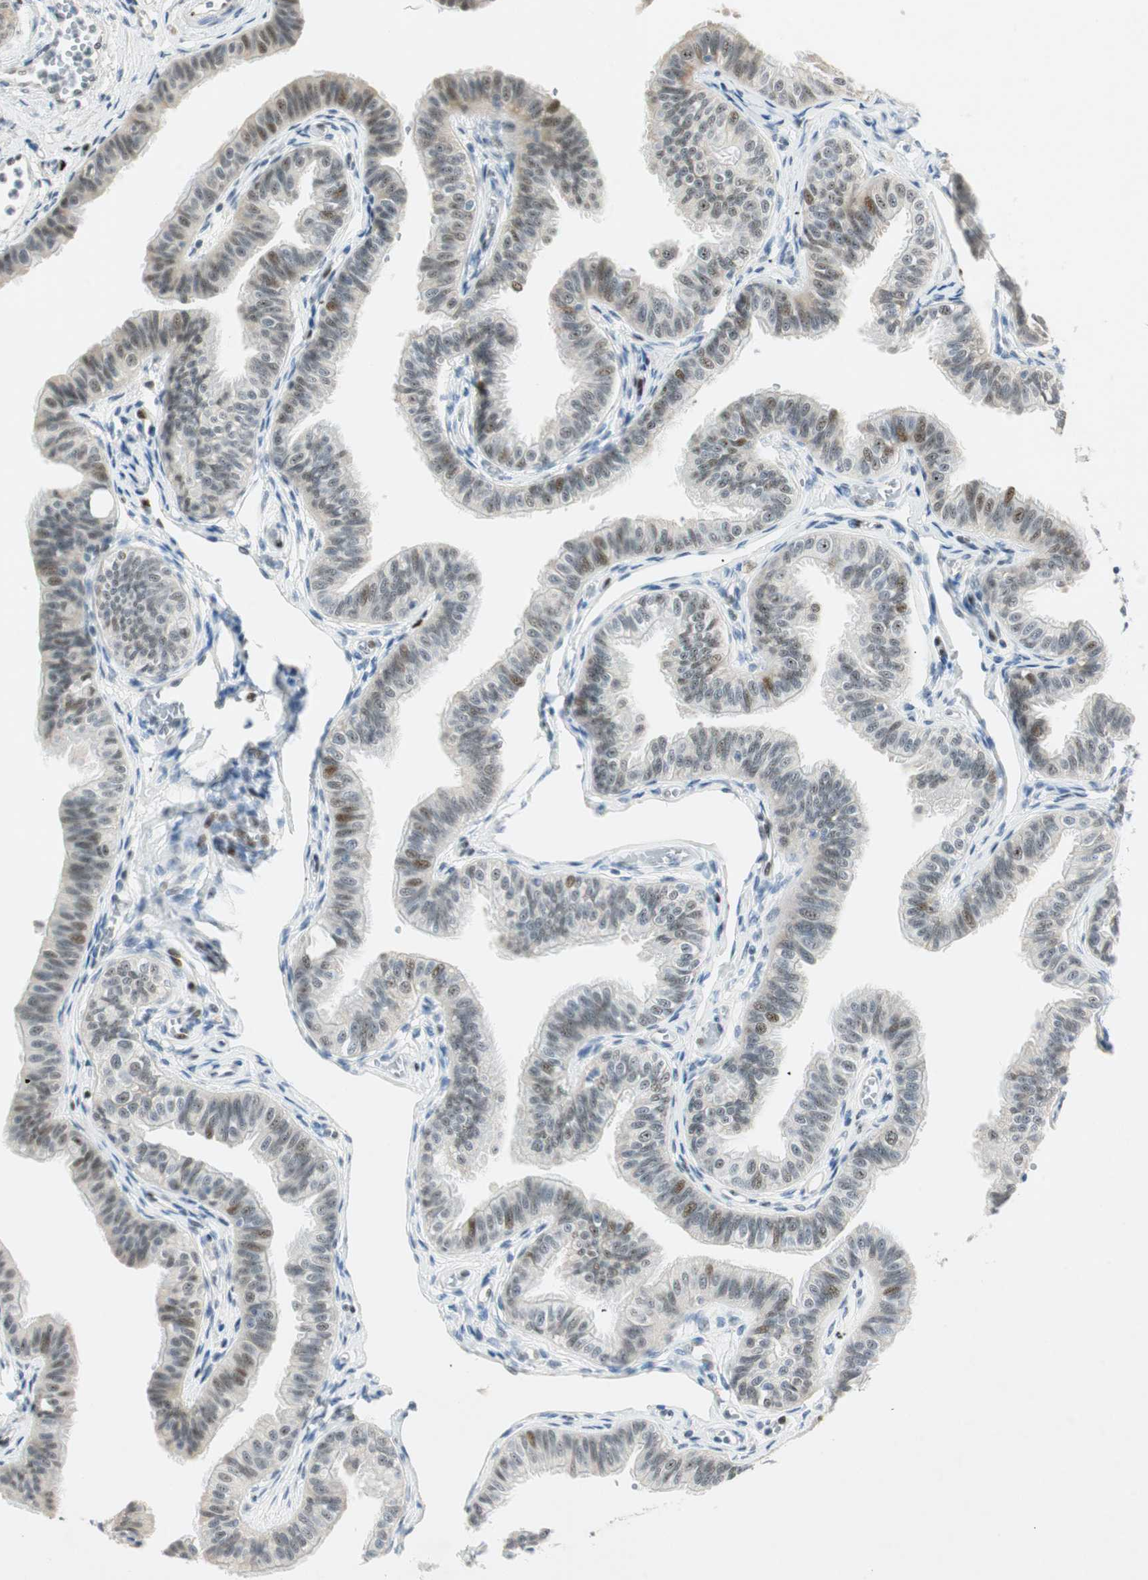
{"staining": {"intensity": "strong", "quantity": "25%-75%", "location": "nuclear"}, "tissue": "fallopian tube", "cell_type": "Glandular cells", "image_type": "normal", "snomed": [{"axis": "morphology", "description": "Normal tissue, NOS"}, {"axis": "morphology", "description": "Dermoid, NOS"}, {"axis": "topography", "description": "Fallopian tube"}], "caption": "A high-resolution photomicrograph shows IHC staining of unremarkable fallopian tube, which exhibits strong nuclear positivity in about 25%-75% of glandular cells.", "gene": "MSX2", "patient": {"sex": "female", "age": 33}}